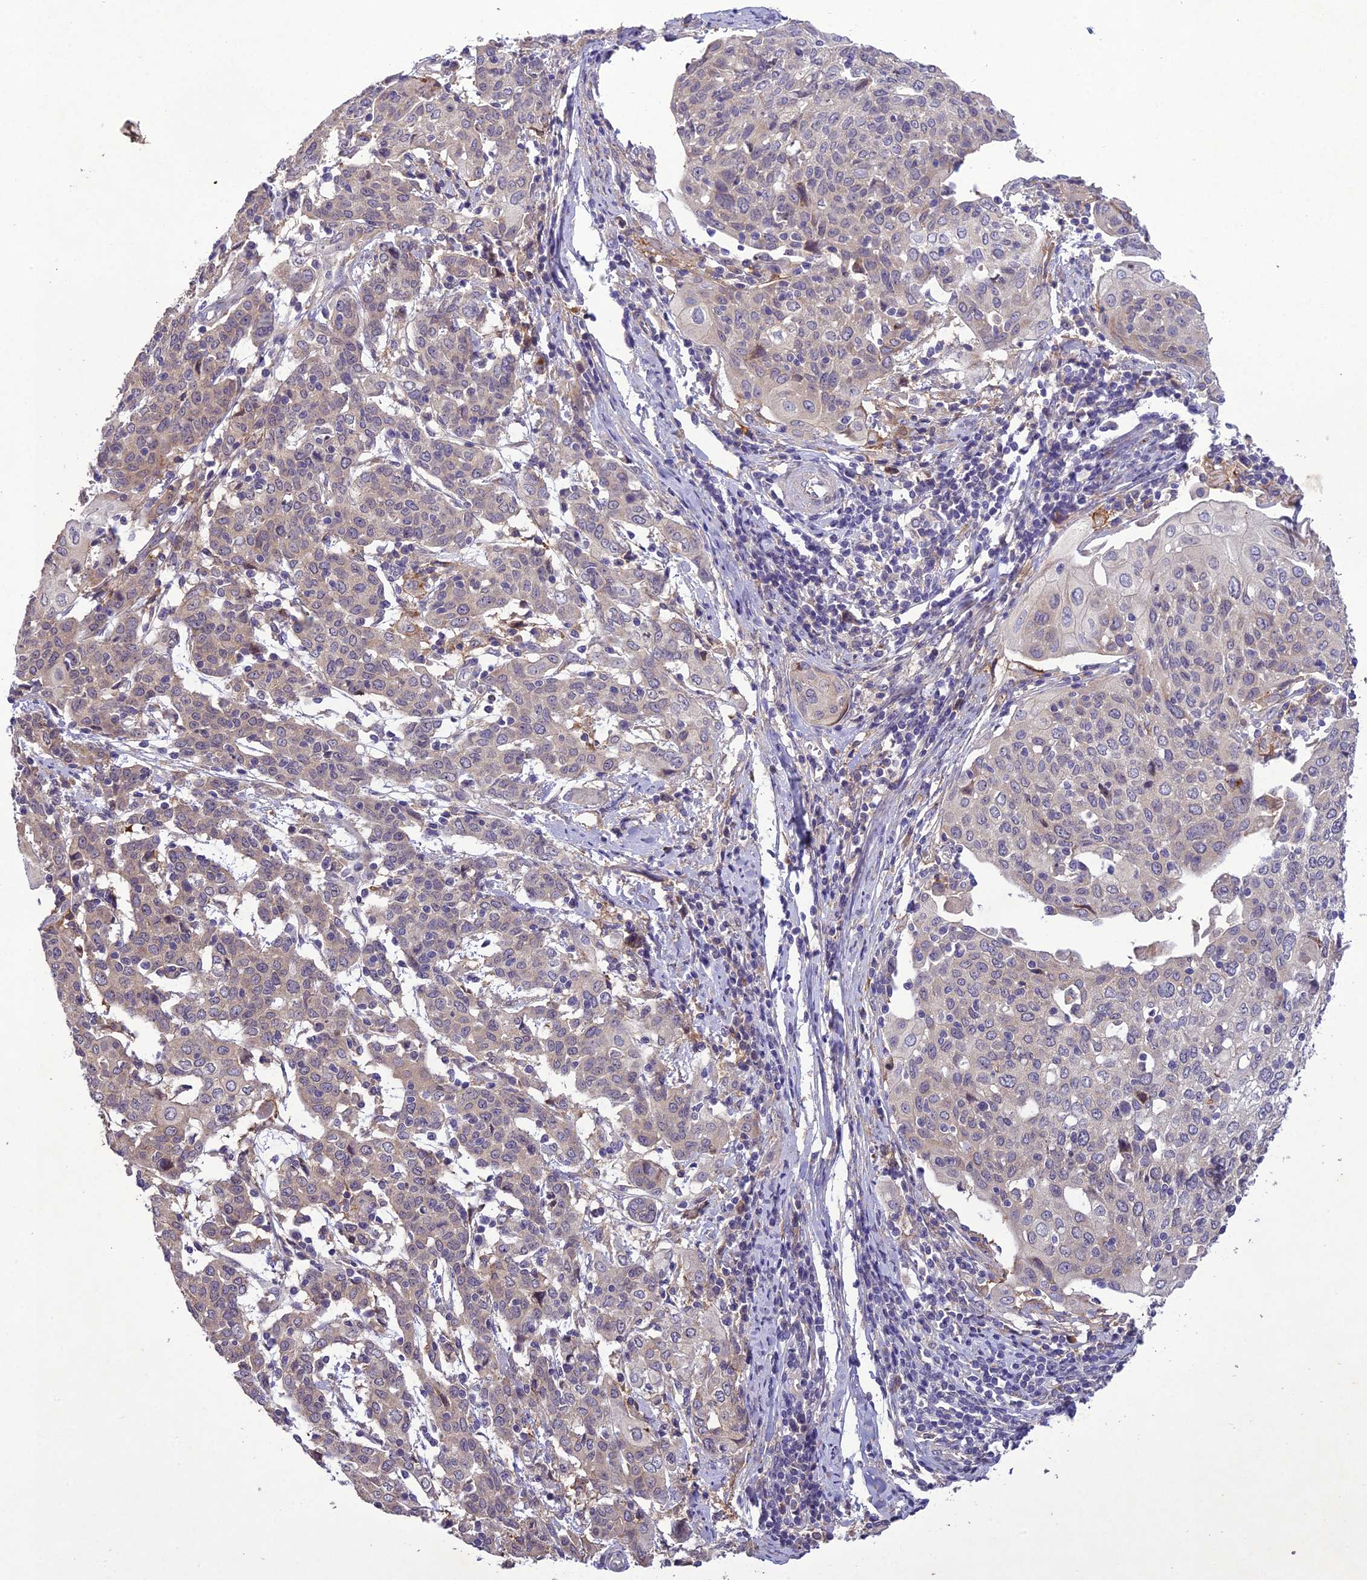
{"staining": {"intensity": "weak", "quantity": "<25%", "location": "cytoplasmic/membranous"}, "tissue": "cervical cancer", "cell_type": "Tumor cells", "image_type": "cancer", "snomed": [{"axis": "morphology", "description": "Squamous cell carcinoma, NOS"}, {"axis": "topography", "description": "Cervix"}], "caption": "Immunohistochemical staining of cervical squamous cell carcinoma shows no significant staining in tumor cells.", "gene": "CENPL", "patient": {"sex": "female", "age": 67}}